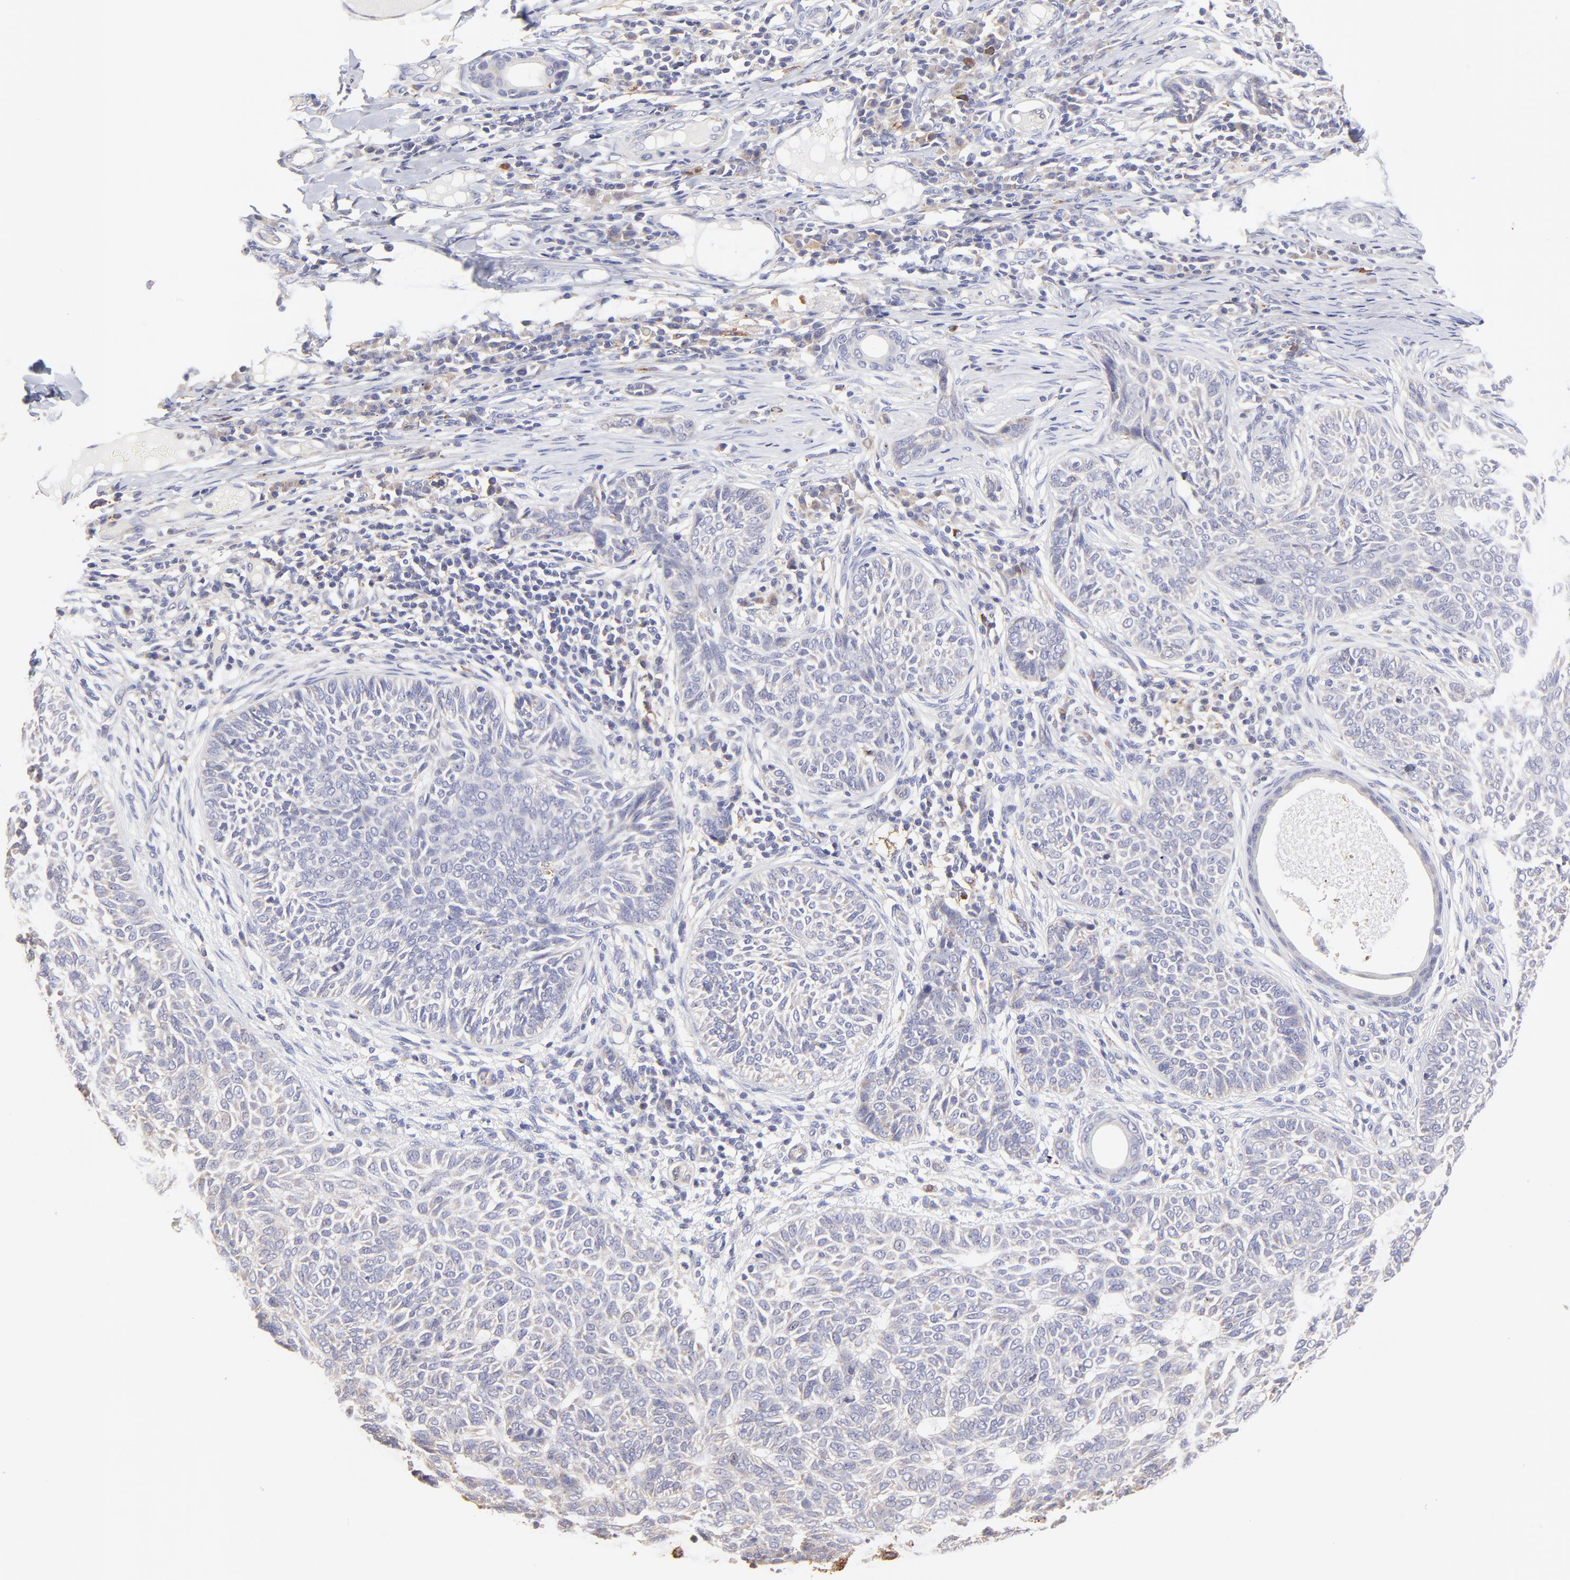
{"staining": {"intensity": "negative", "quantity": "none", "location": "none"}, "tissue": "skin cancer", "cell_type": "Tumor cells", "image_type": "cancer", "snomed": [{"axis": "morphology", "description": "Basal cell carcinoma"}, {"axis": "topography", "description": "Skin"}], "caption": "Immunohistochemistry (IHC) of human skin cancer demonstrates no positivity in tumor cells.", "gene": "GCSAM", "patient": {"sex": "male", "age": 87}}